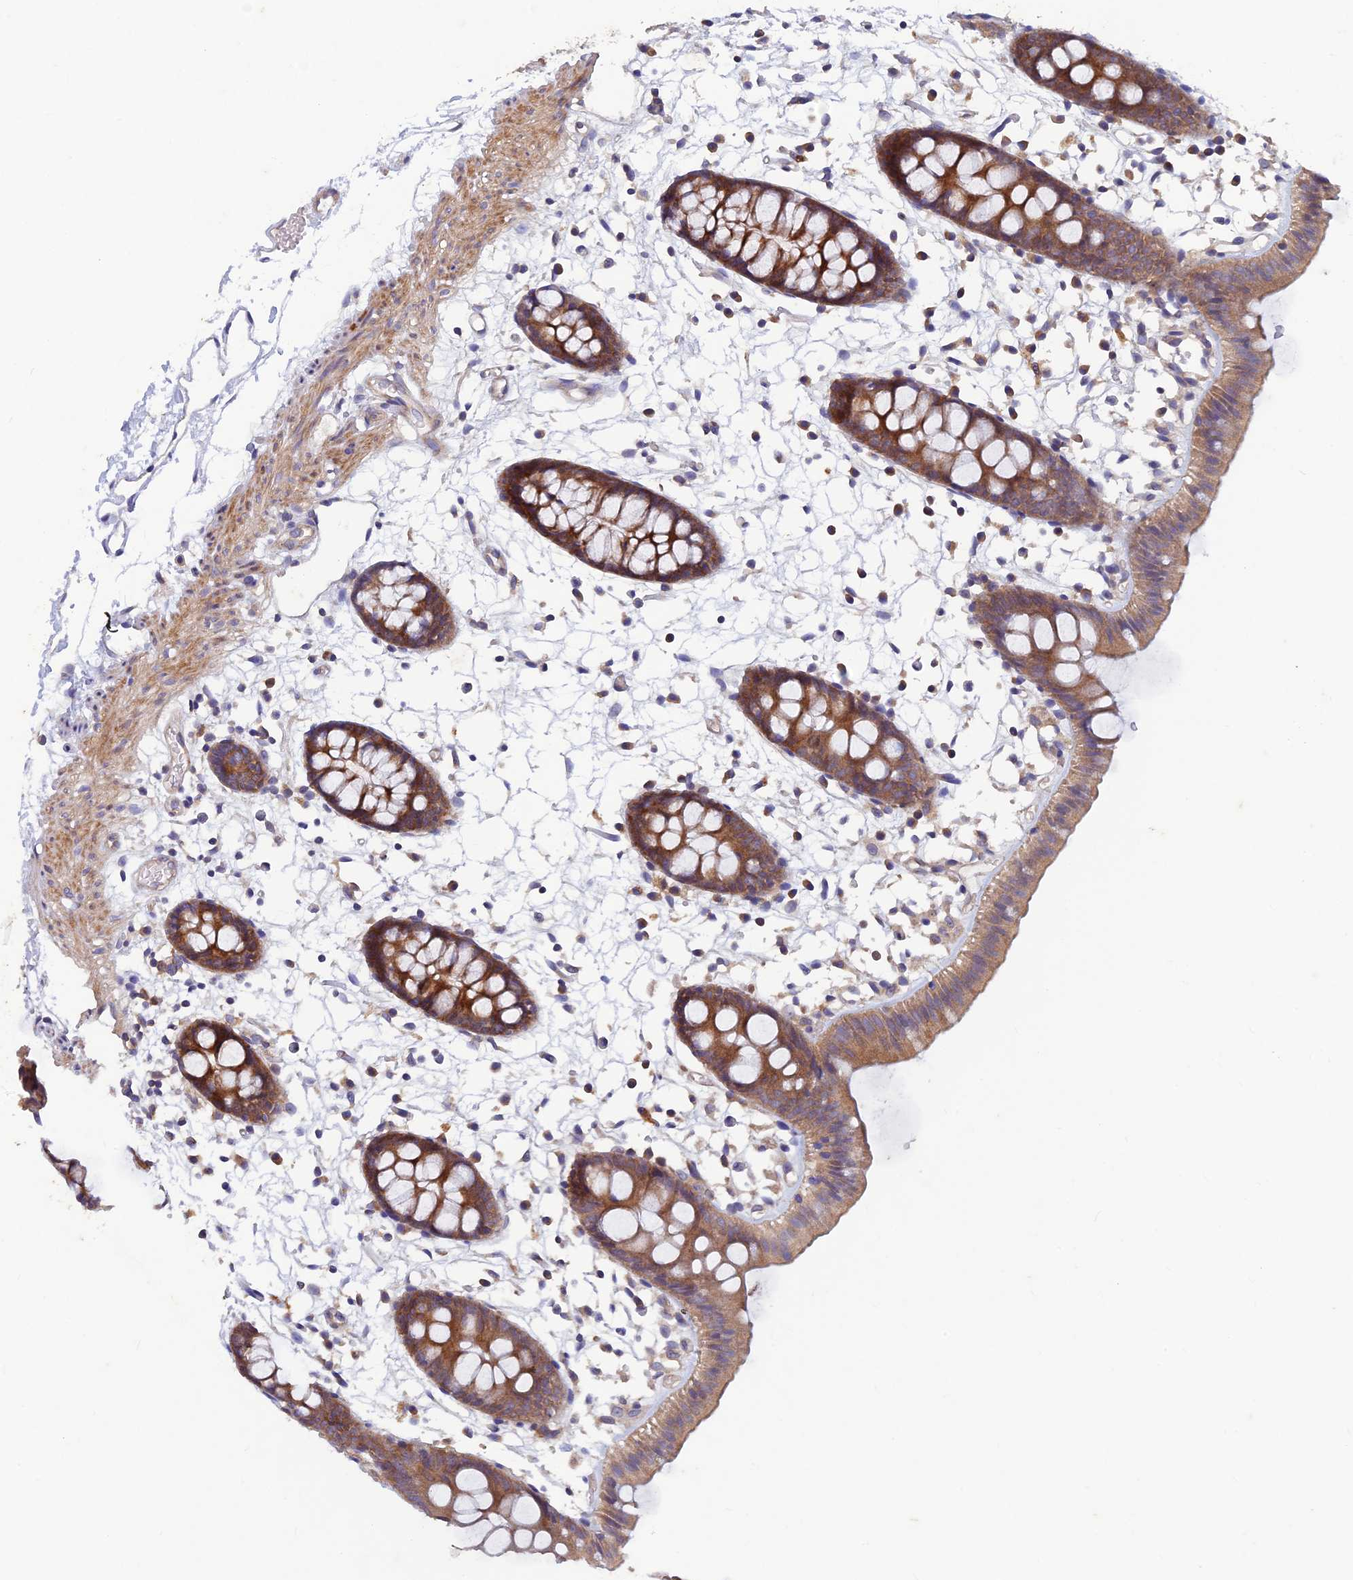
{"staining": {"intensity": "weak", "quantity": ">75%", "location": "cytoplasmic/membranous"}, "tissue": "colon", "cell_type": "Endothelial cells", "image_type": "normal", "snomed": [{"axis": "morphology", "description": "Normal tissue, NOS"}, {"axis": "topography", "description": "Colon"}], "caption": "A high-resolution histopathology image shows immunohistochemistry (IHC) staining of unremarkable colon, which displays weak cytoplasmic/membranous staining in about >75% of endothelial cells.", "gene": "NCAPG", "patient": {"sex": "male", "age": 56}}